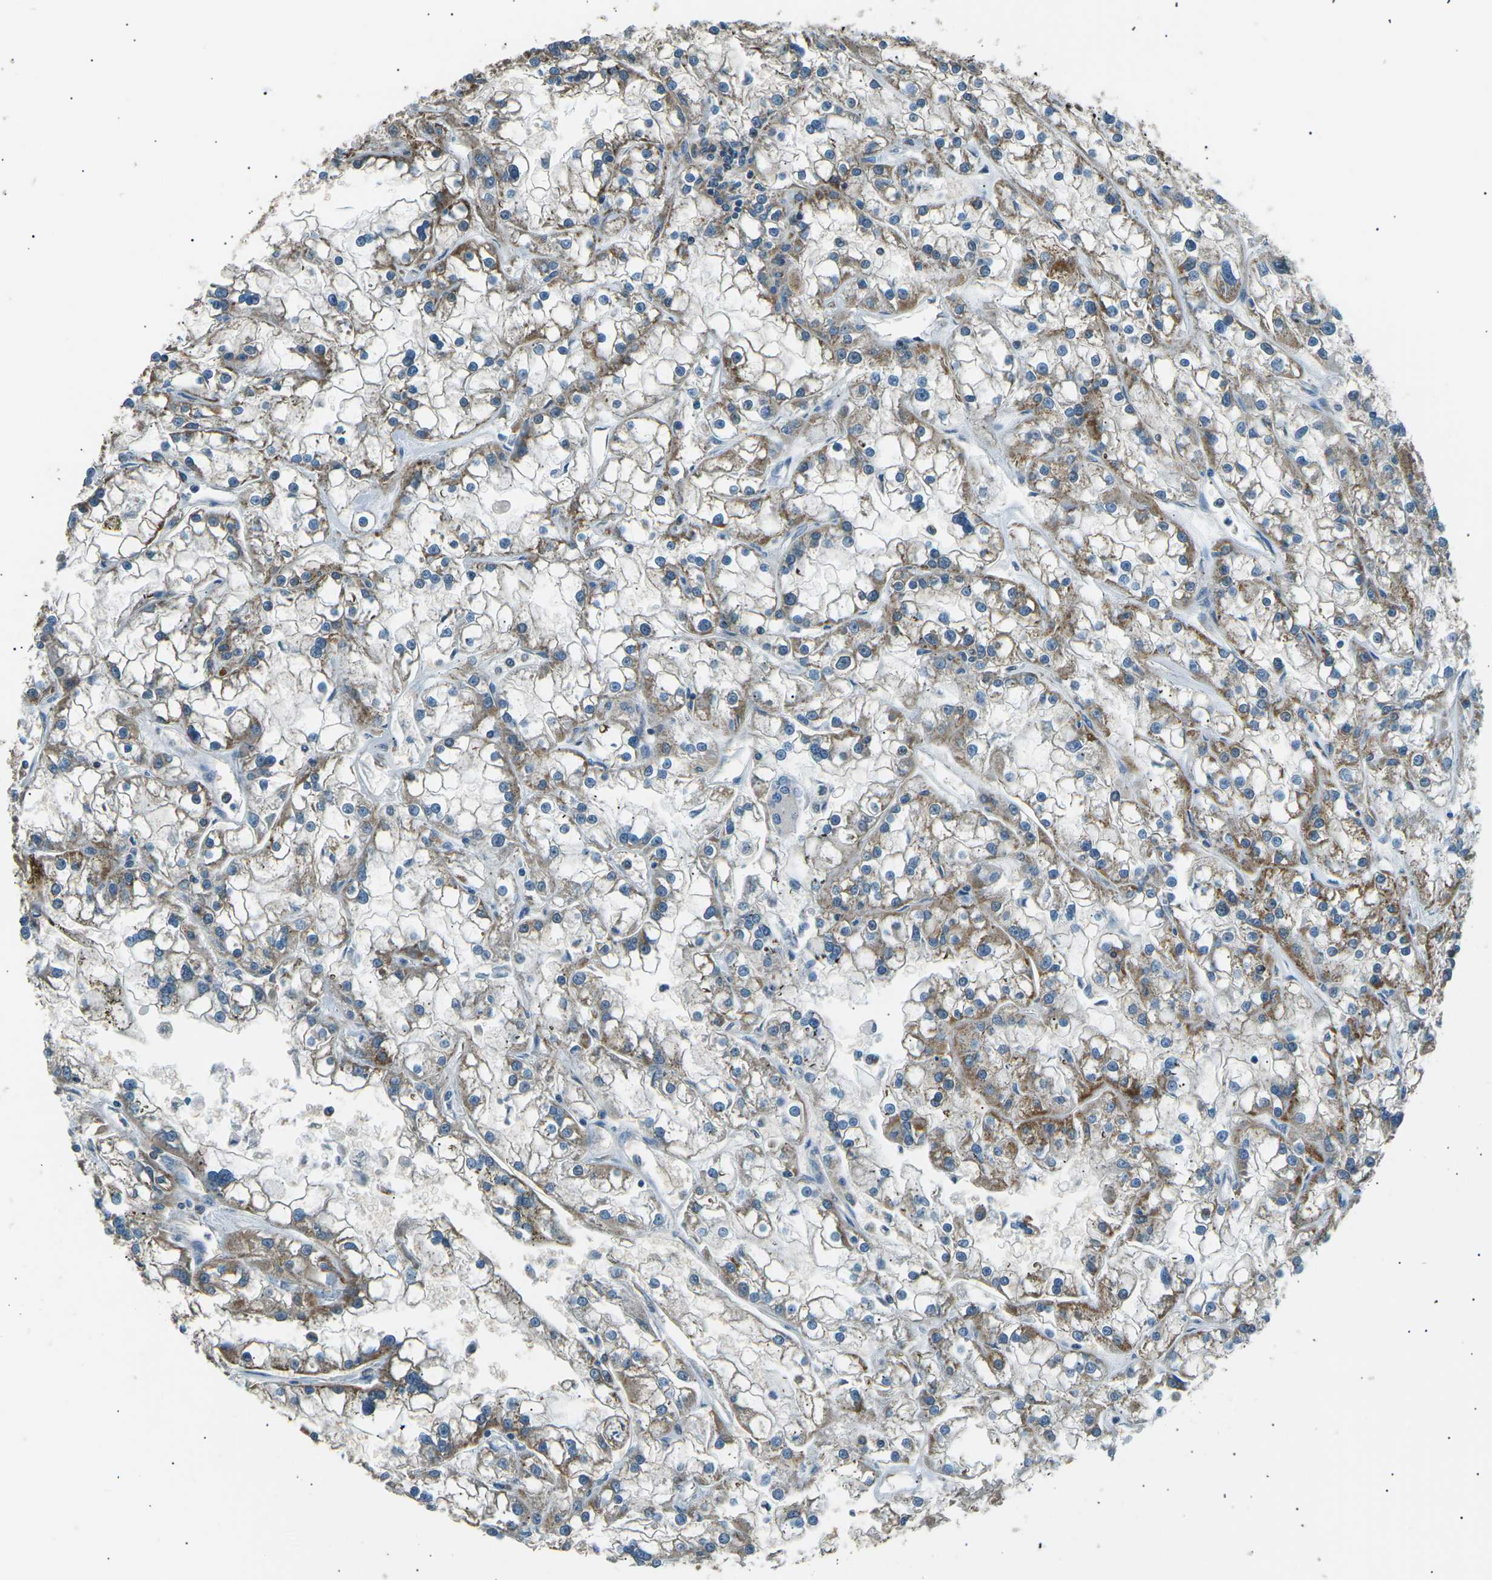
{"staining": {"intensity": "moderate", "quantity": ">75%", "location": "cytoplasmic/membranous"}, "tissue": "renal cancer", "cell_type": "Tumor cells", "image_type": "cancer", "snomed": [{"axis": "morphology", "description": "Adenocarcinoma, NOS"}, {"axis": "topography", "description": "Kidney"}], "caption": "A brown stain shows moderate cytoplasmic/membranous staining of a protein in human adenocarcinoma (renal) tumor cells.", "gene": "SLK", "patient": {"sex": "female", "age": 52}}